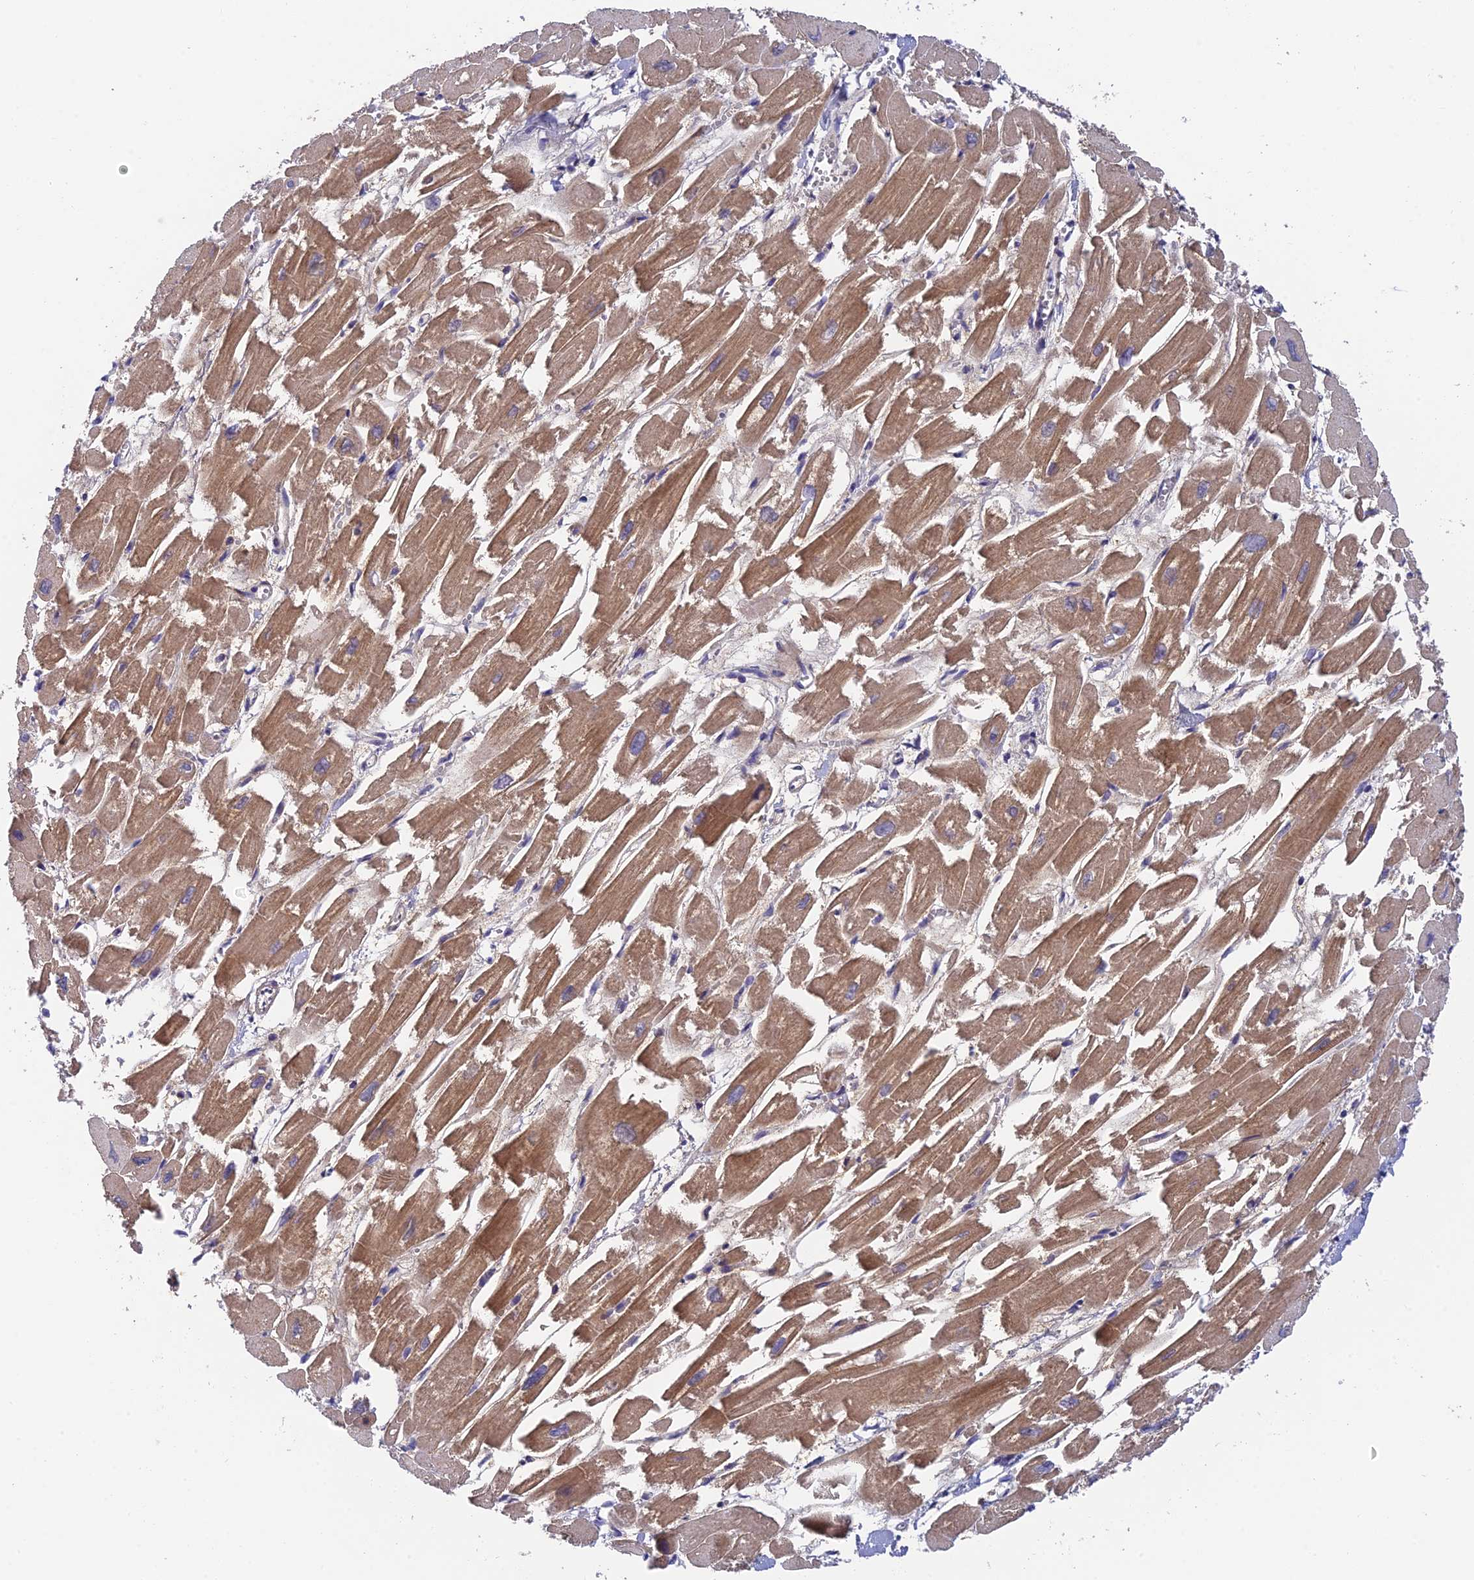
{"staining": {"intensity": "moderate", "quantity": "25%-75%", "location": "cytoplasmic/membranous"}, "tissue": "heart muscle", "cell_type": "Cardiomyocytes", "image_type": "normal", "snomed": [{"axis": "morphology", "description": "Normal tissue, NOS"}, {"axis": "topography", "description": "Heart"}], "caption": "Immunohistochemical staining of unremarkable heart muscle demonstrates moderate cytoplasmic/membranous protein expression in about 25%-75% of cardiomyocytes. The protein is shown in brown color, while the nuclei are stained blue.", "gene": "IPO5", "patient": {"sex": "male", "age": 54}}